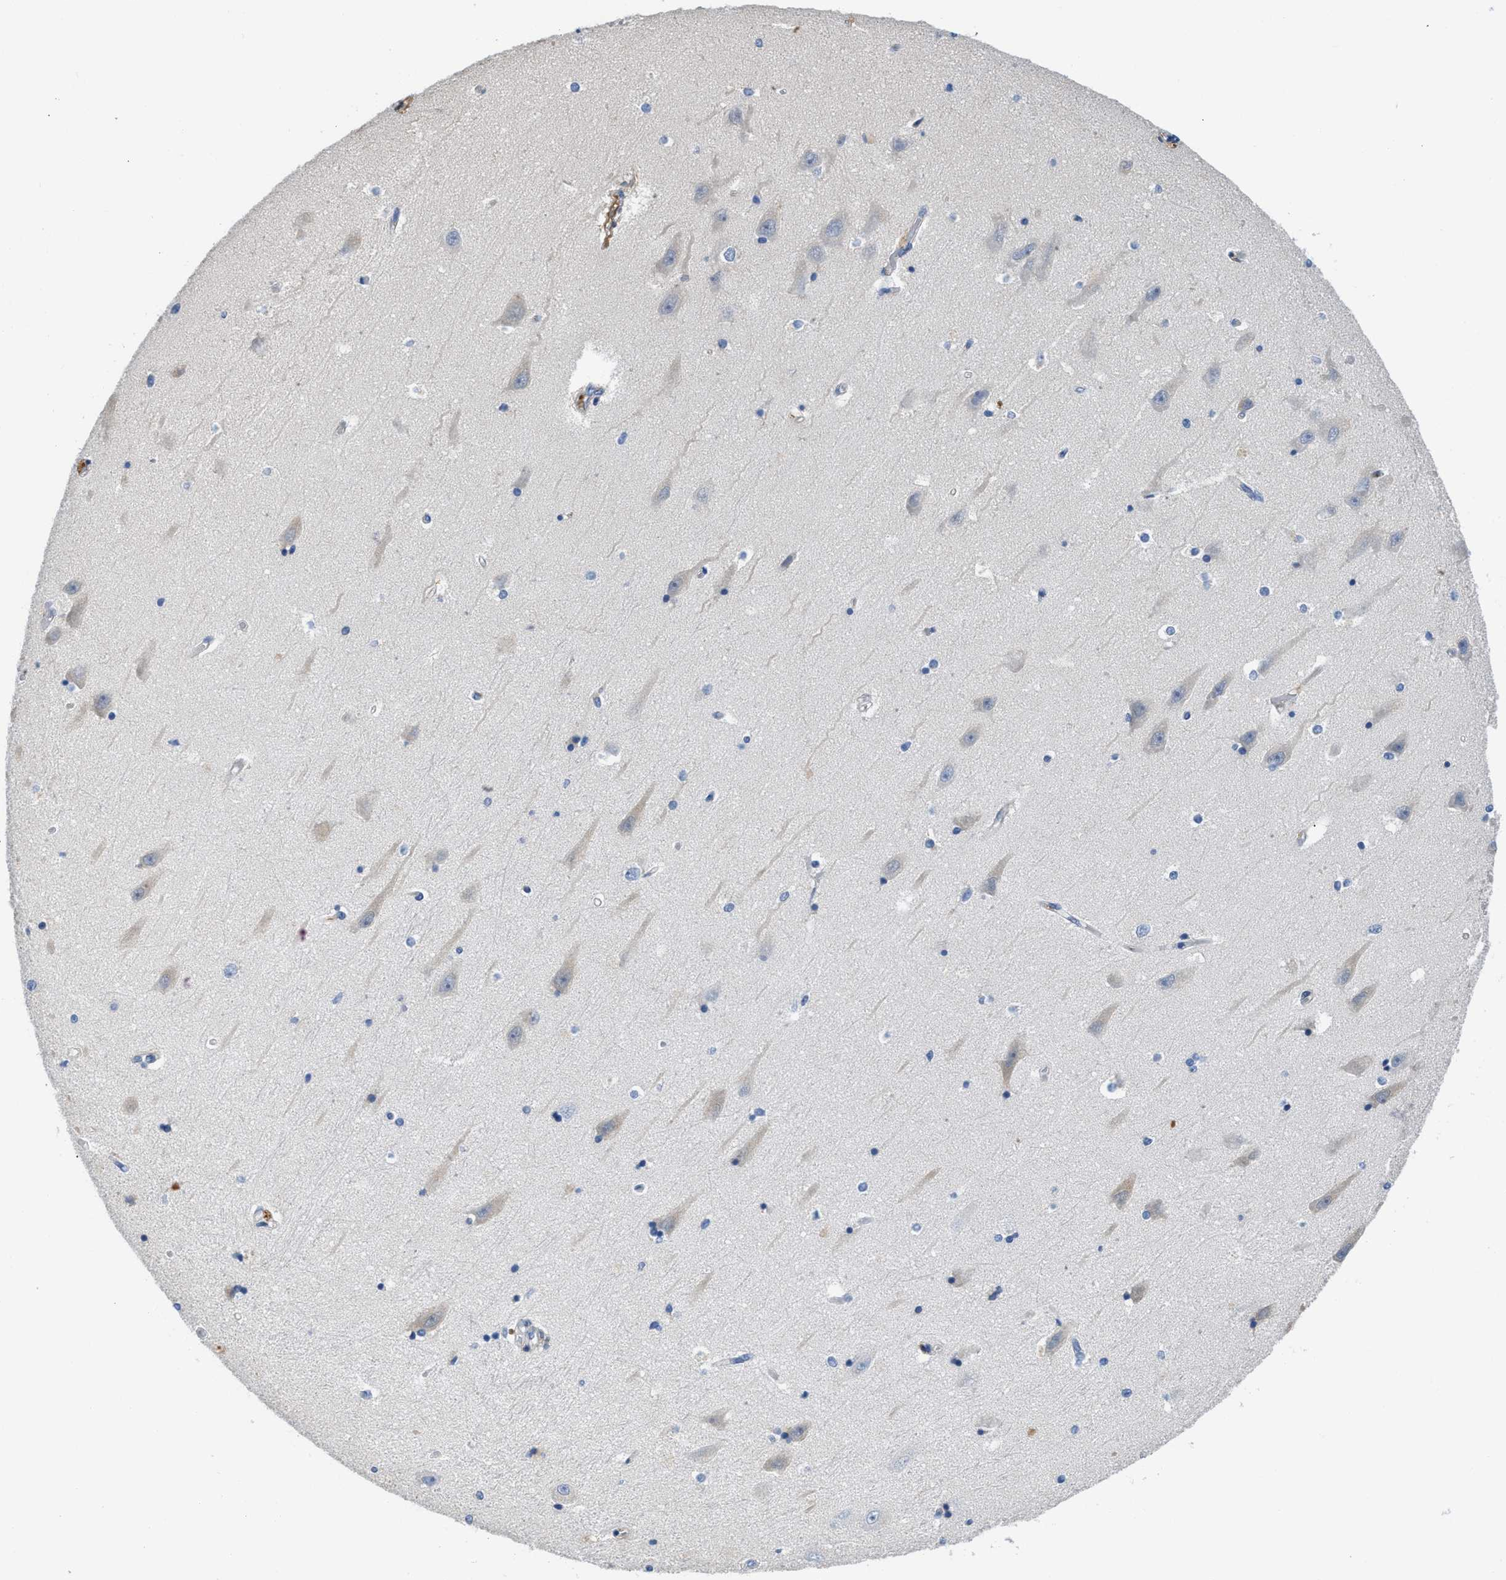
{"staining": {"intensity": "negative", "quantity": "none", "location": "none"}, "tissue": "hippocampus", "cell_type": "Glial cells", "image_type": "normal", "snomed": [{"axis": "morphology", "description": "Normal tissue, NOS"}, {"axis": "topography", "description": "Hippocampus"}], "caption": "This micrograph is of normal hippocampus stained with immunohistochemistry (IHC) to label a protein in brown with the nuclei are counter-stained blue. There is no expression in glial cells. Nuclei are stained in blue.", "gene": "C1S", "patient": {"sex": "male", "age": 45}}